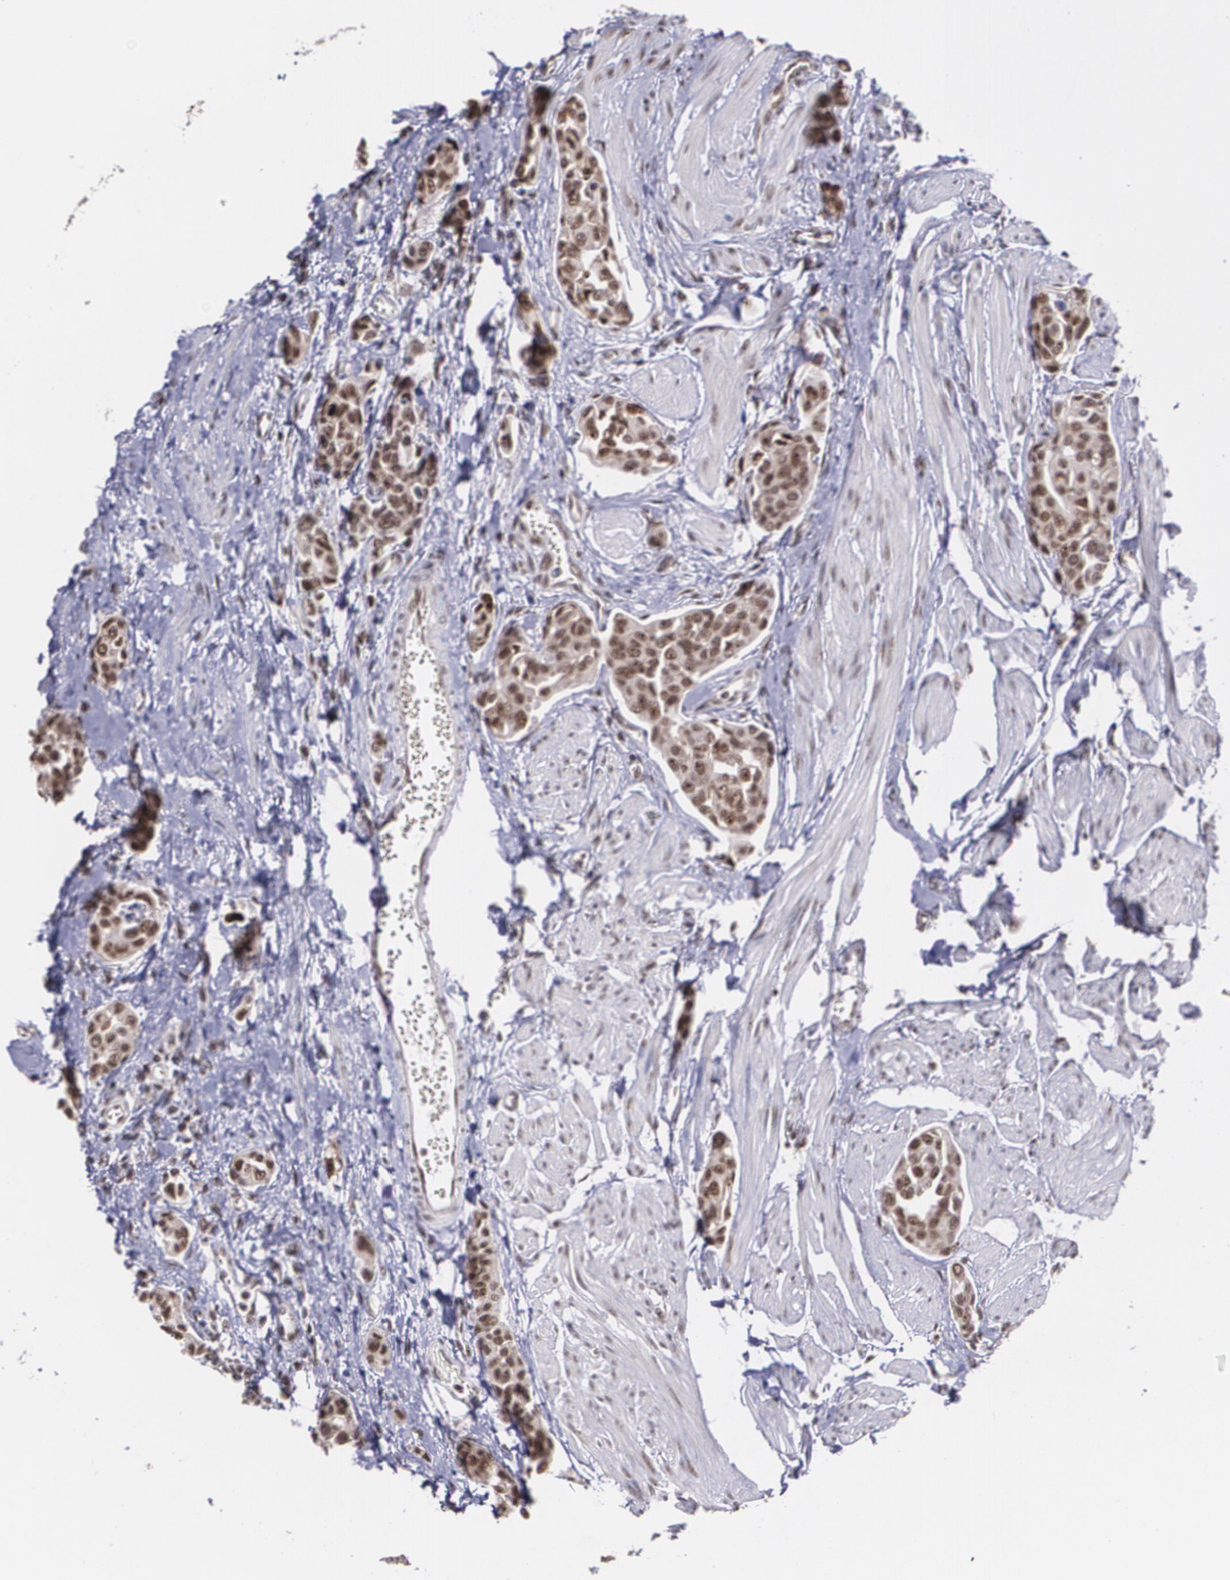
{"staining": {"intensity": "strong", "quantity": ">75%", "location": "cytoplasmic/membranous,nuclear"}, "tissue": "urothelial cancer", "cell_type": "Tumor cells", "image_type": "cancer", "snomed": [{"axis": "morphology", "description": "Urothelial carcinoma, High grade"}, {"axis": "topography", "description": "Urinary bladder"}], "caption": "Human high-grade urothelial carcinoma stained with a protein marker demonstrates strong staining in tumor cells.", "gene": "C6orf15", "patient": {"sex": "male", "age": 78}}